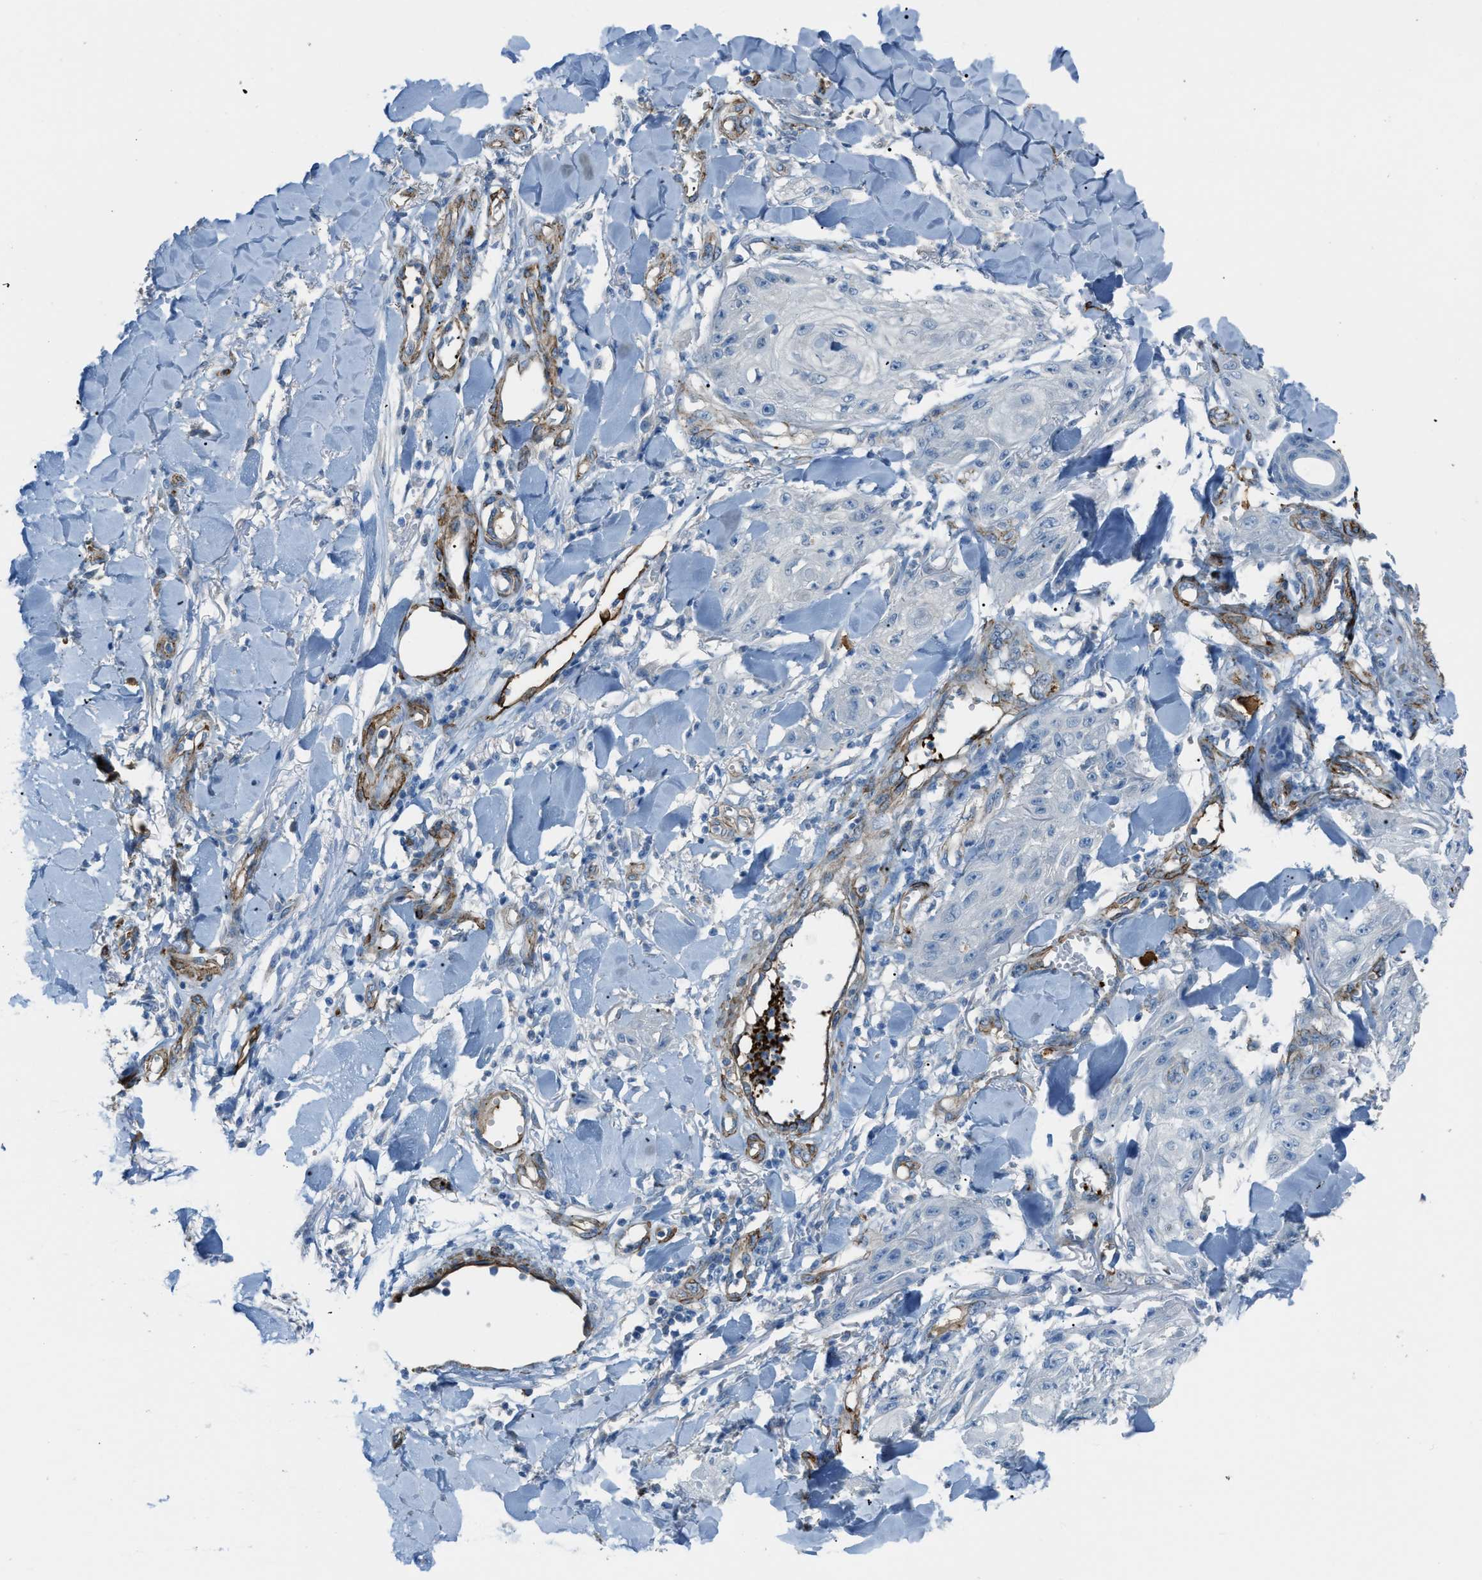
{"staining": {"intensity": "negative", "quantity": "none", "location": "none"}, "tissue": "skin cancer", "cell_type": "Tumor cells", "image_type": "cancer", "snomed": [{"axis": "morphology", "description": "Squamous cell carcinoma, NOS"}, {"axis": "topography", "description": "Skin"}], "caption": "A high-resolution micrograph shows immunohistochemistry (IHC) staining of skin cancer, which demonstrates no significant staining in tumor cells. Nuclei are stained in blue.", "gene": "SLC22A15", "patient": {"sex": "male", "age": 74}}